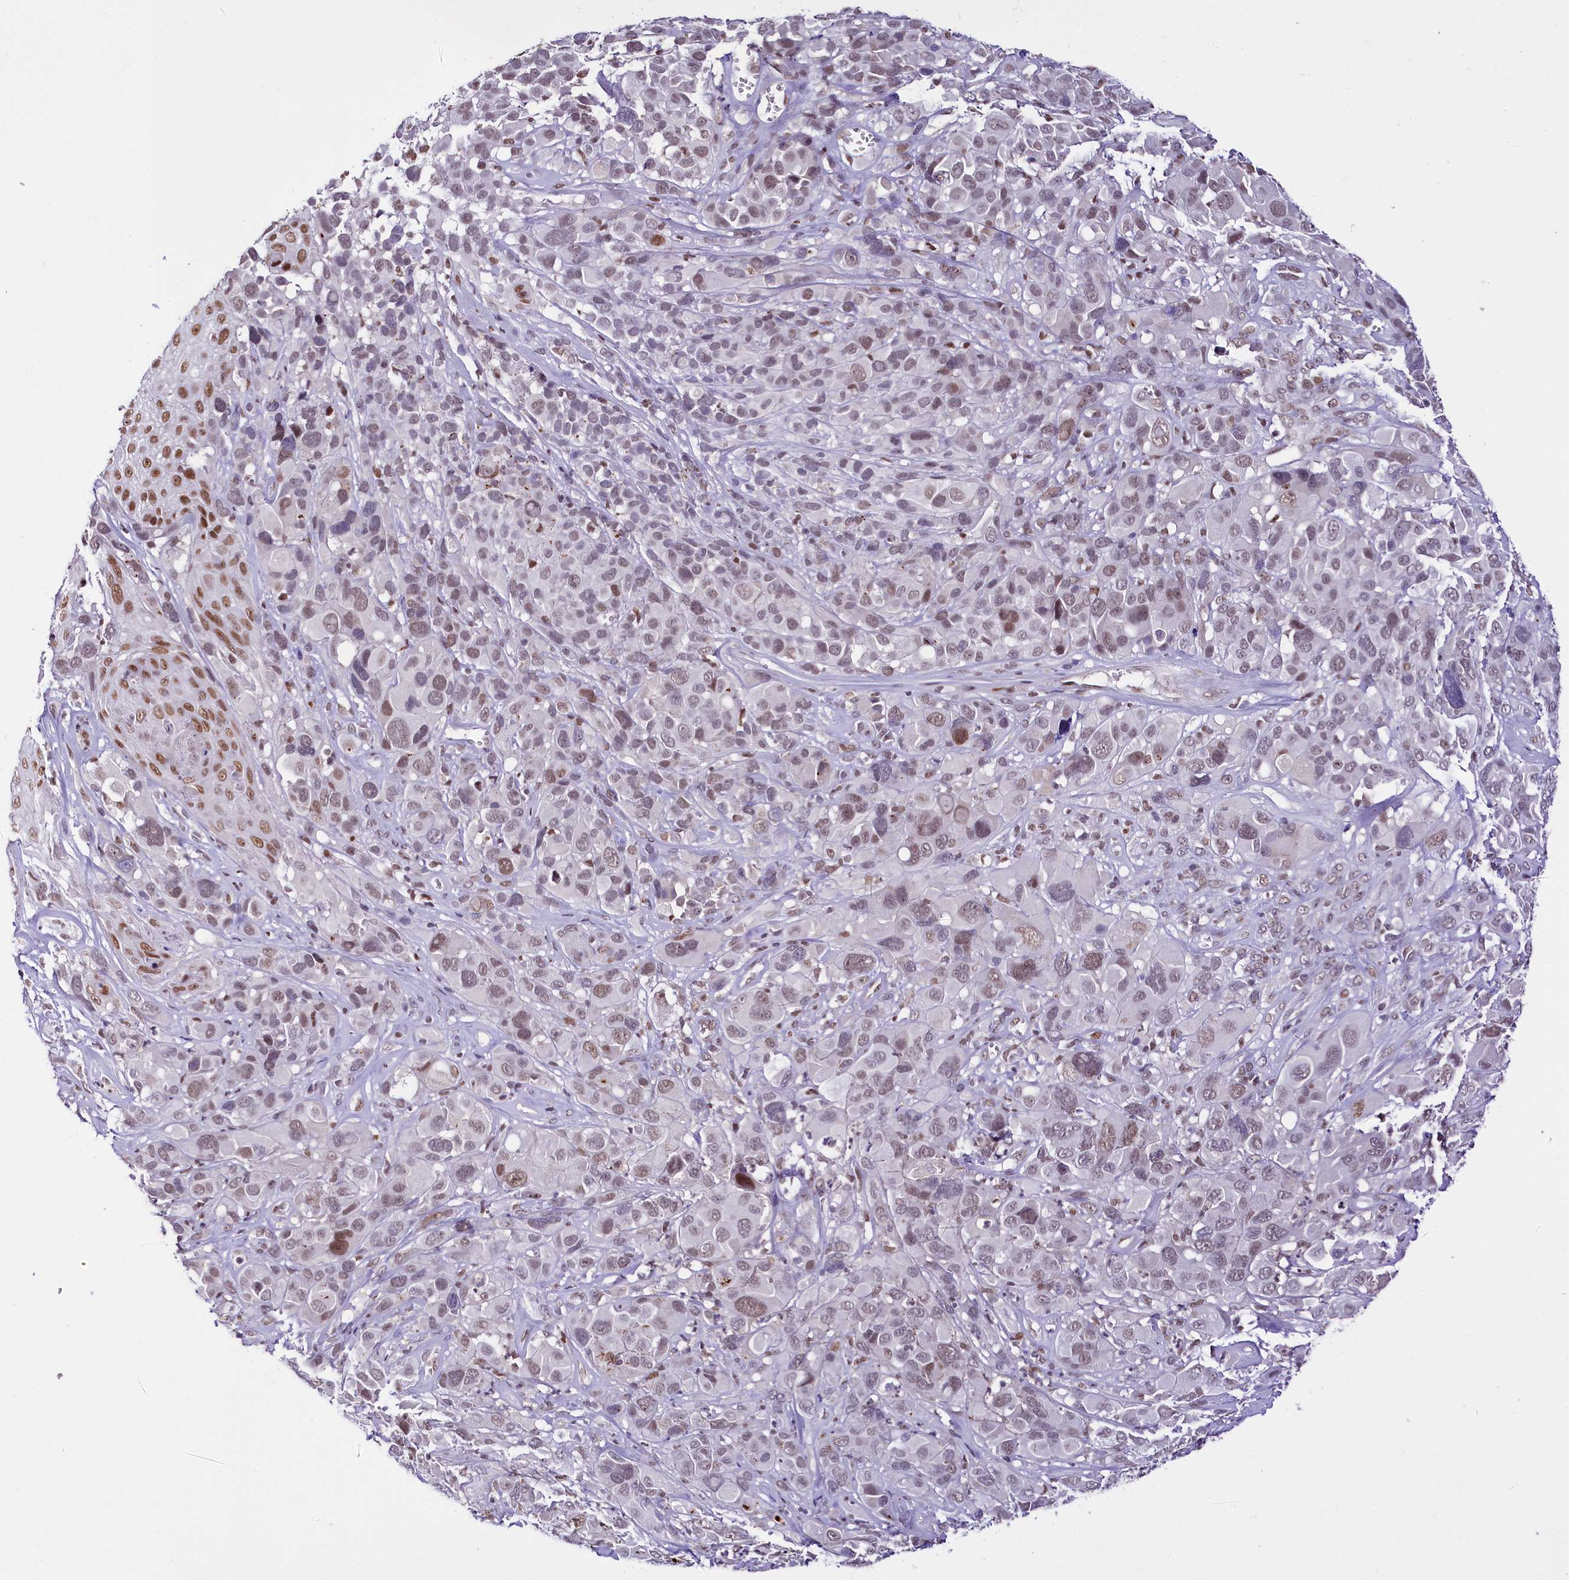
{"staining": {"intensity": "weak", "quantity": "<25%", "location": "nuclear"}, "tissue": "melanoma", "cell_type": "Tumor cells", "image_type": "cancer", "snomed": [{"axis": "morphology", "description": "Malignant melanoma, NOS"}, {"axis": "topography", "description": "Skin of trunk"}], "caption": "DAB immunohistochemical staining of malignant melanoma shows no significant expression in tumor cells.", "gene": "SCAF11", "patient": {"sex": "male", "age": 71}}